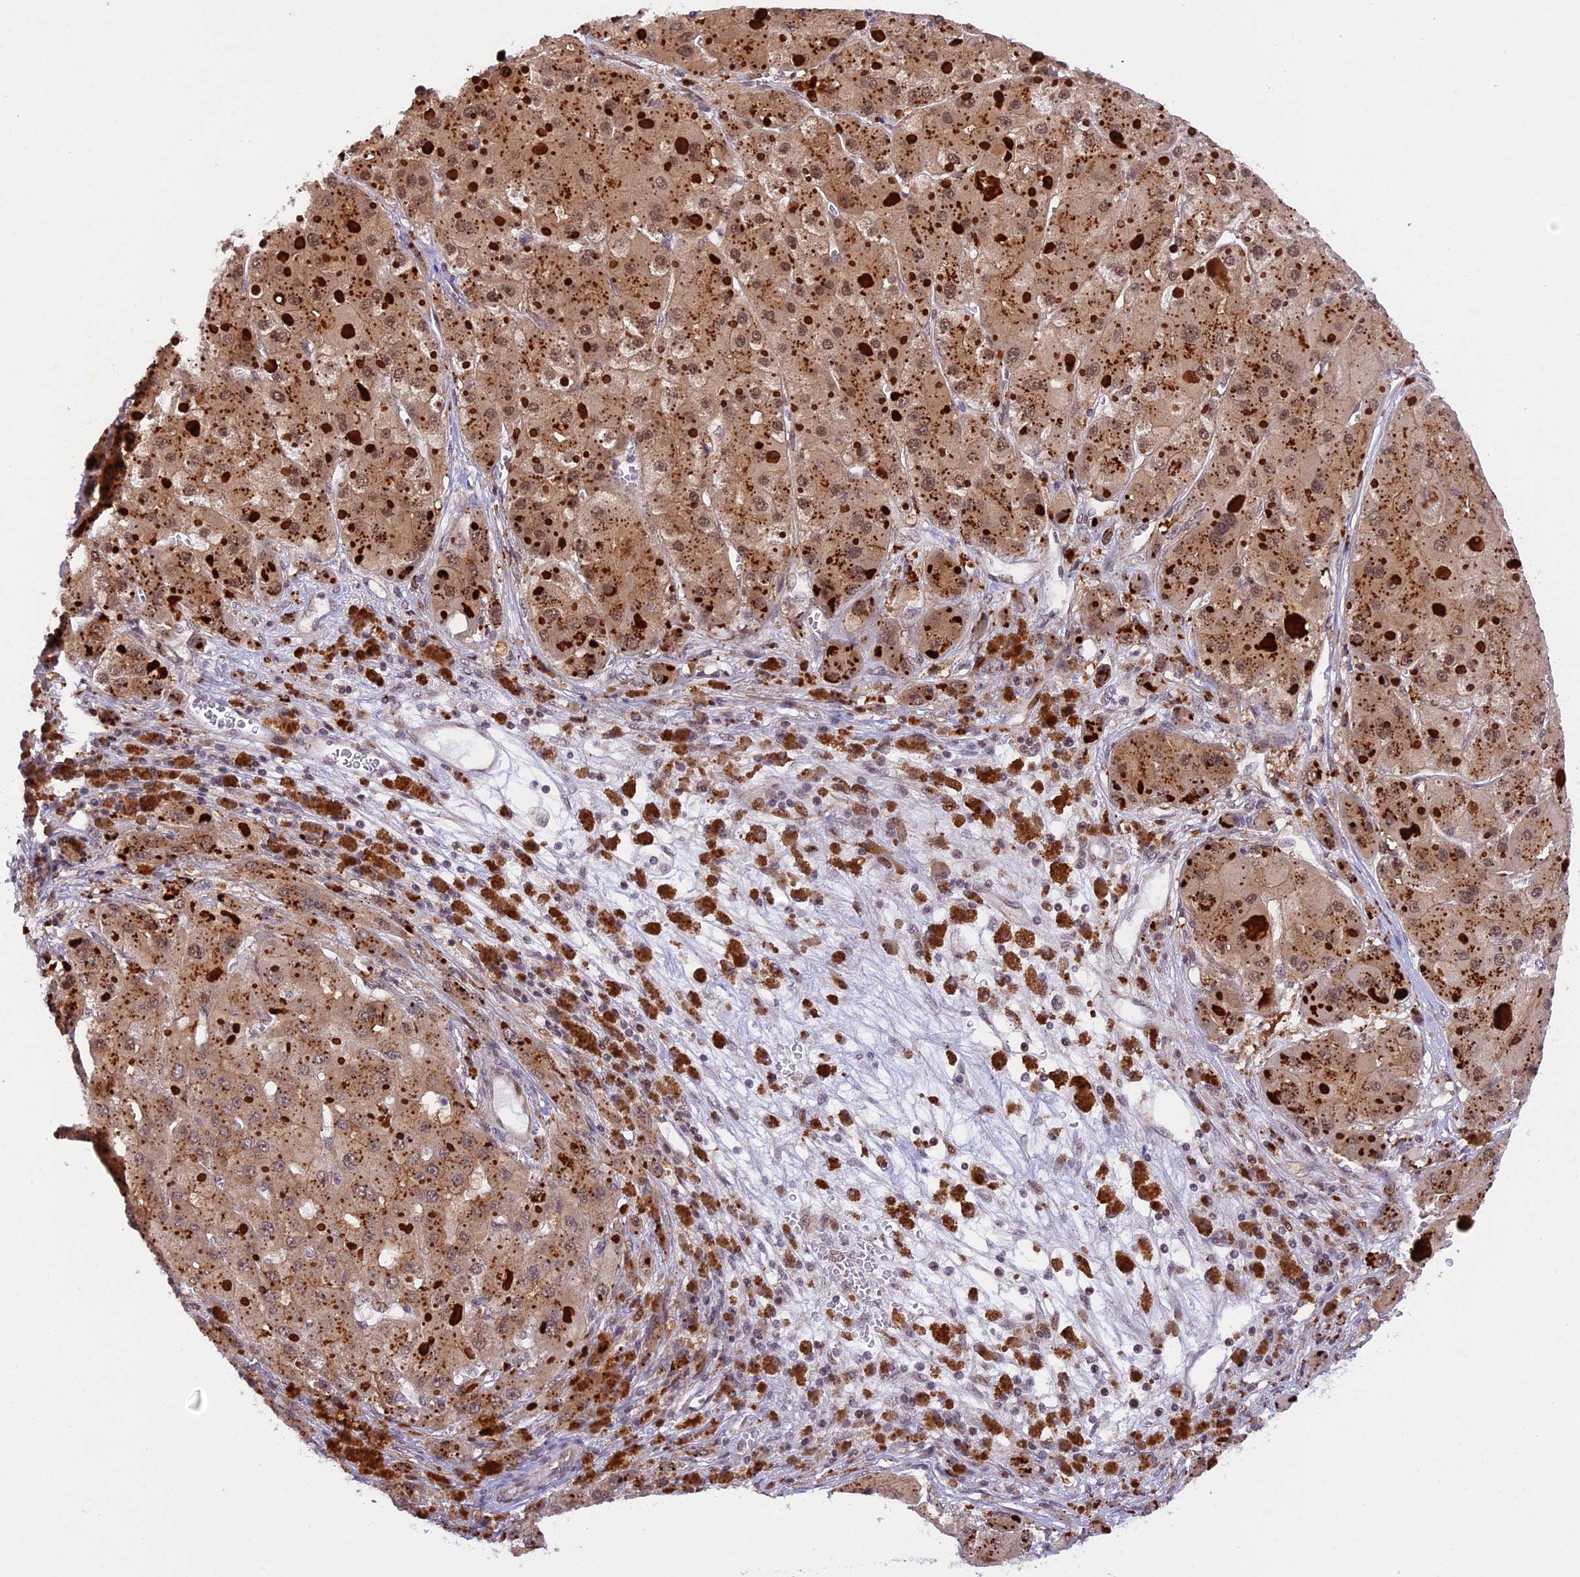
{"staining": {"intensity": "moderate", "quantity": ">75%", "location": "cytoplasmic/membranous,nuclear"}, "tissue": "liver cancer", "cell_type": "Tumor cells", "image_type": "cancer", "snomed": [{"axis": "morphology", "description": "Carcinoma, Hepatocellular, NOS"}, {"axis": "topography", "description": "Liver"}], "caption": "Immunohistochemical staining of human liver cancer (hepatocellular carcinoma) shows medium levels of moderate cytoplasmic/membranous and nuclear protein staining in about >75% of tumor cells.", "gene": "SAMD4A", "patient": {"sex": "female", "age": 73}}